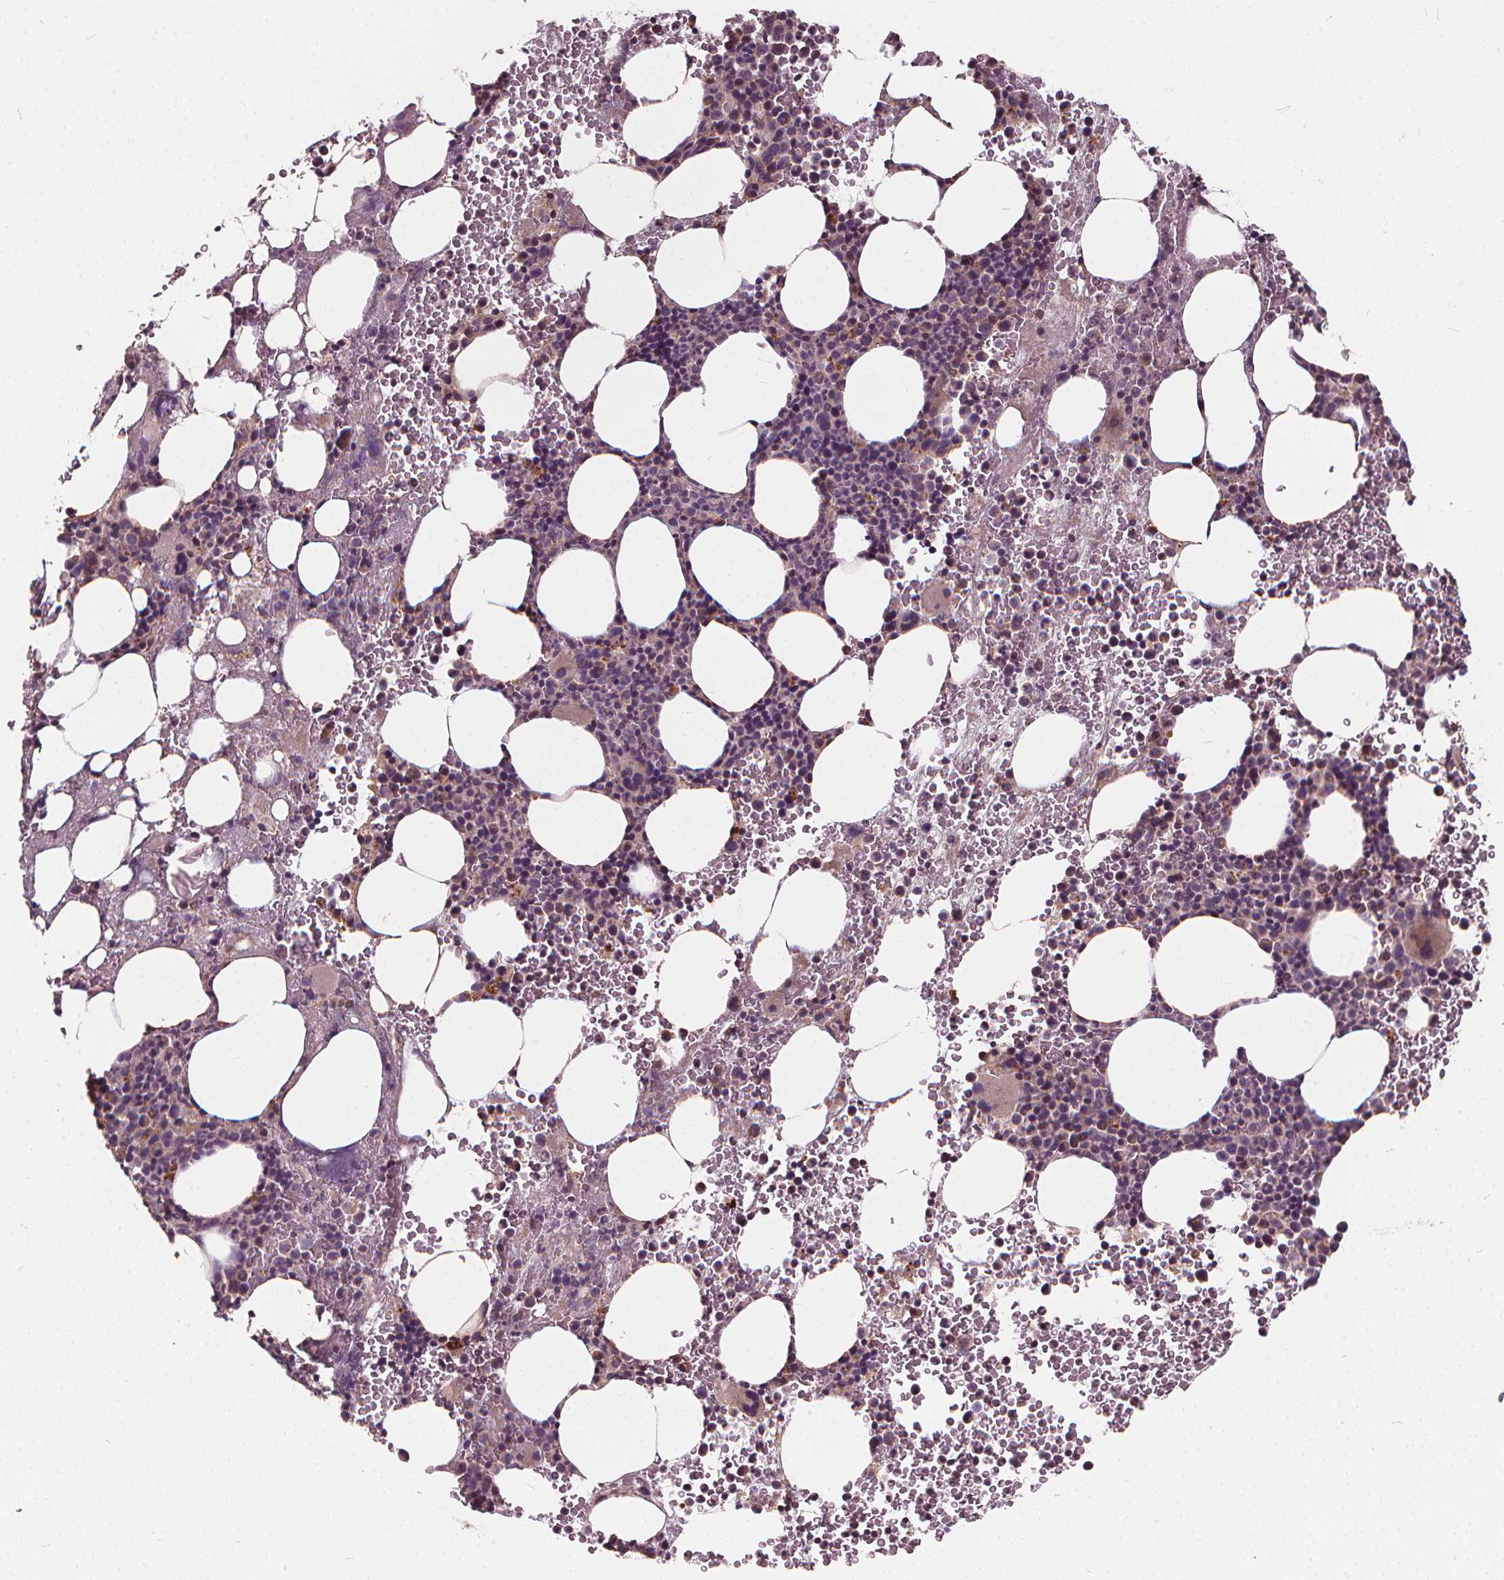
{"staining": {"intensity": "weak", "quantity": "<25%", "location": "cytoplasmic/membranous"}, "tissue": "bone marrow", "cell_type": "Hematopoietic cells", "image_type": "normal", "snomed": [{"axis": "morphology", "description": "Normal tissue, NOS"}, {"axis": "topography", "description": "Bone marrow"}], "caption": "The image exhibits no staining of hematopoietic cells in normal bone marrow.", "gene": "ORAI2", "patient": {"sex": "female", "age": 56}}